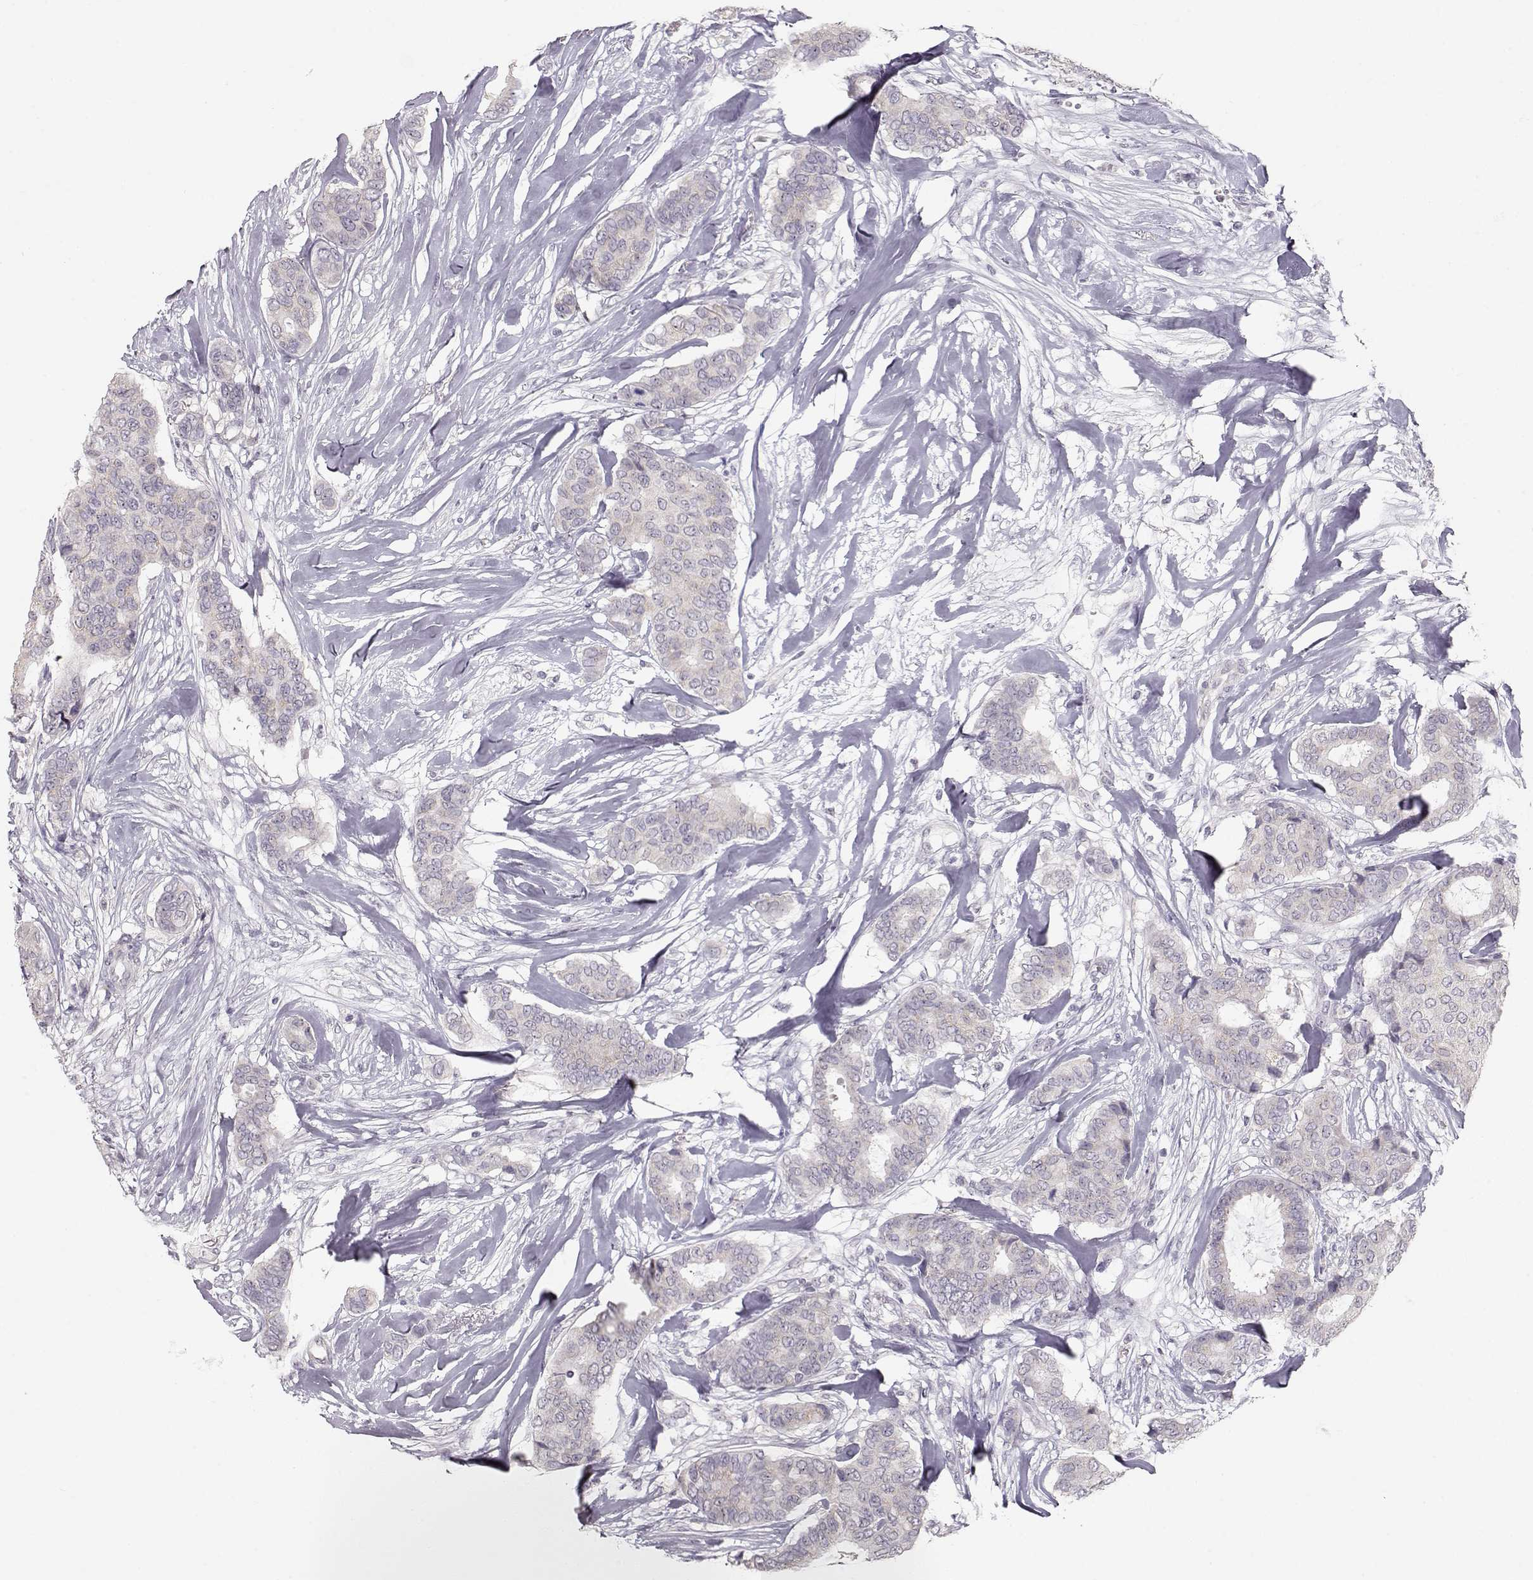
{"staining": {"intensity": "negative", "quantity": "none", "location": "none"}, "tissue": "breast cancer", "cell_type": "Tumor cells", "image_type": "cancer", "snomed": [{"axis": "morphology", "description": "Duct carcinoma"}, {"axis": "topography", "description": "Breast"}], "caption": "Tumor cells are negative for protein expression in human invasive ductal carcinoma (breast).", "gene": "FAM205A", "patient": {"sex": "female", "age": 75}}